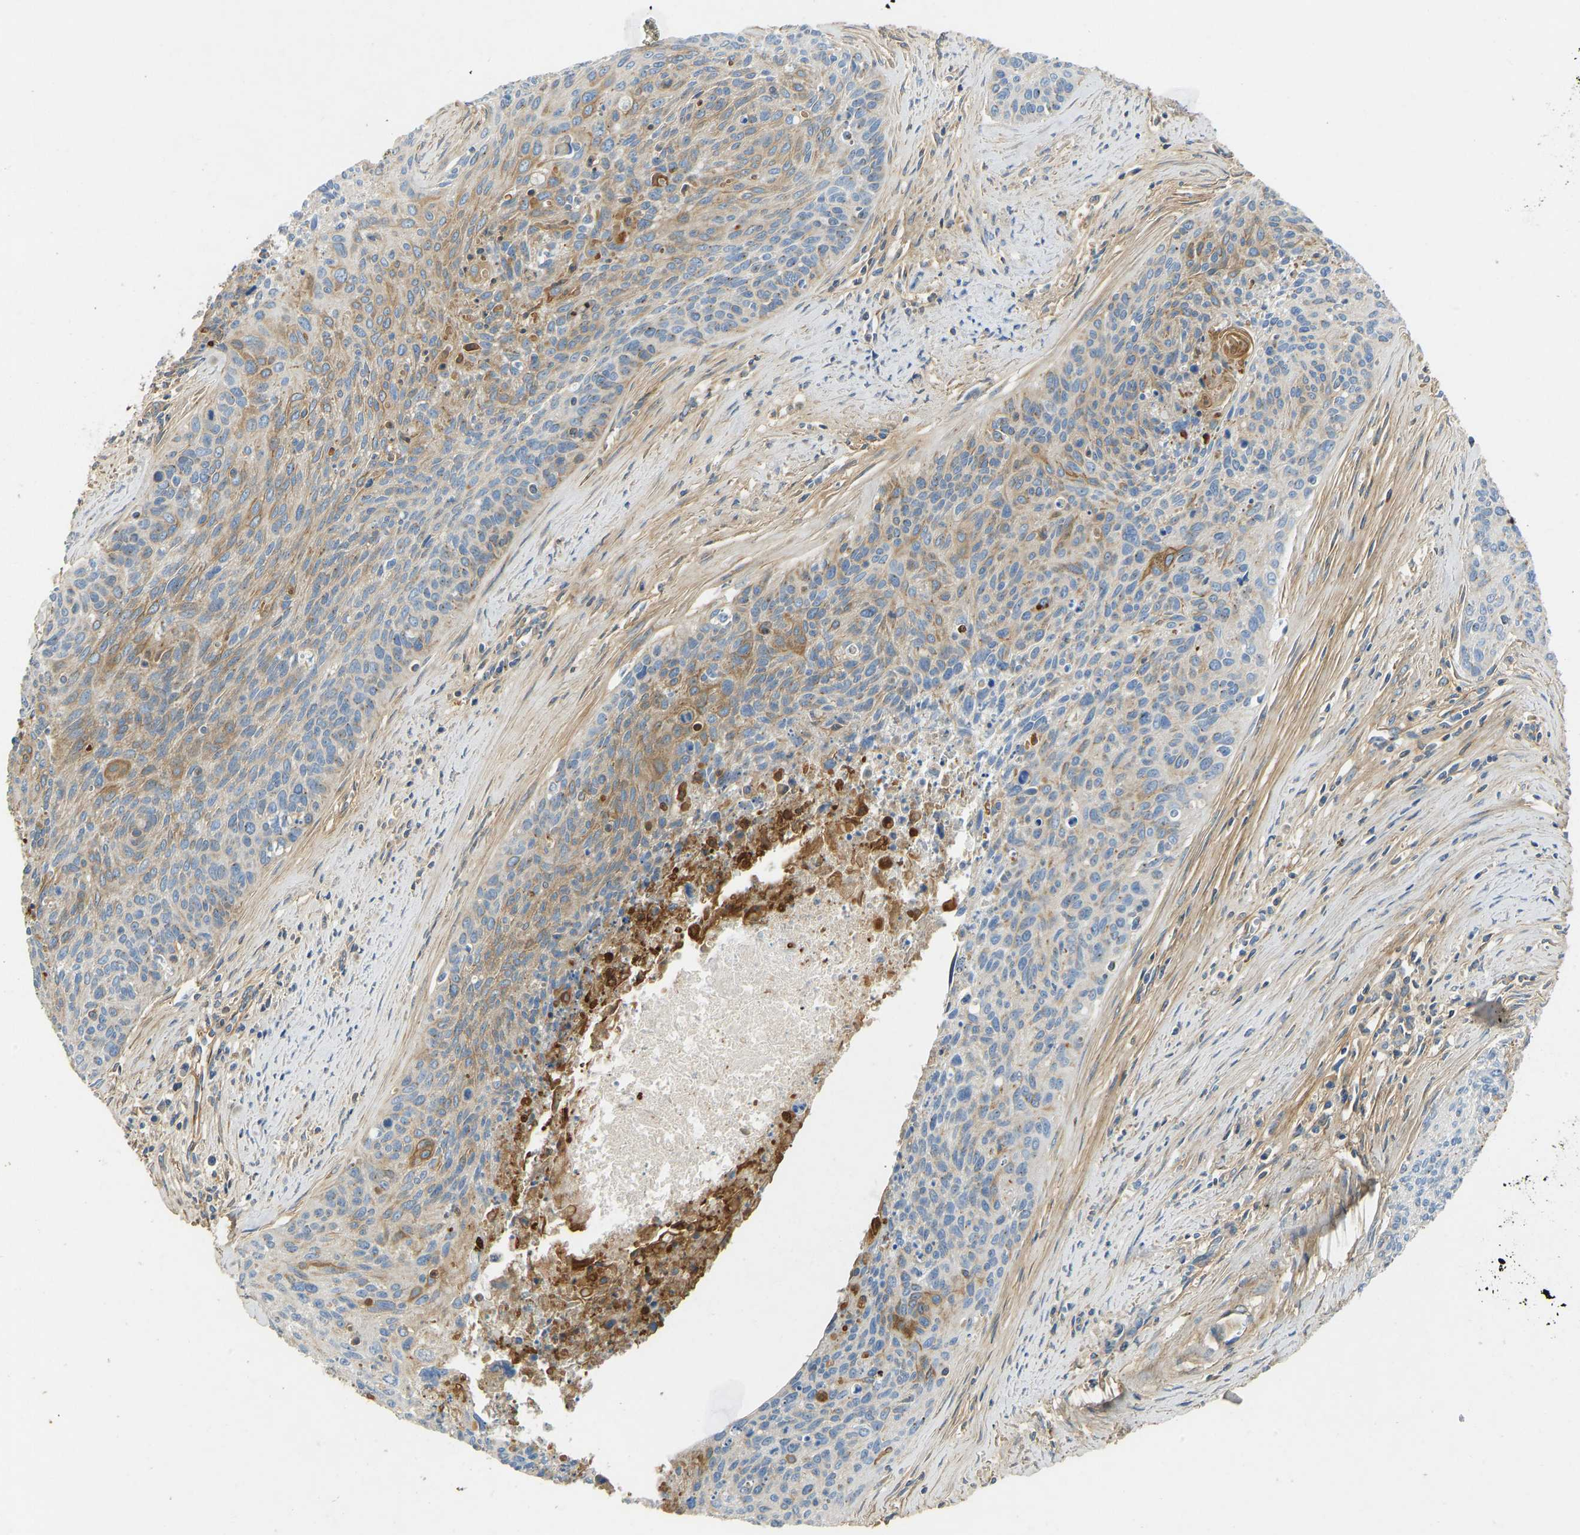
{"staining": {"intensity": "moderate", "quantity": "25%-75%", "location": "cytoplasmic/membranous"}, "tissue": "cervical cancer", "cell_type": "Tumor cells", "image_type": "cancer", "snomed": [{"axis": "morphology", "description": "Squamous cell carcinoma, NOS"}, {"axis": "topography", "description": "Cervix"}], "caption": "Moderate cytoplasmic/membranous staining is appreciated in about 25%-75% of tumor cells in cervical cancer.", "gene": "TECTA", "patient": {"sex": "female", "age": 55}}